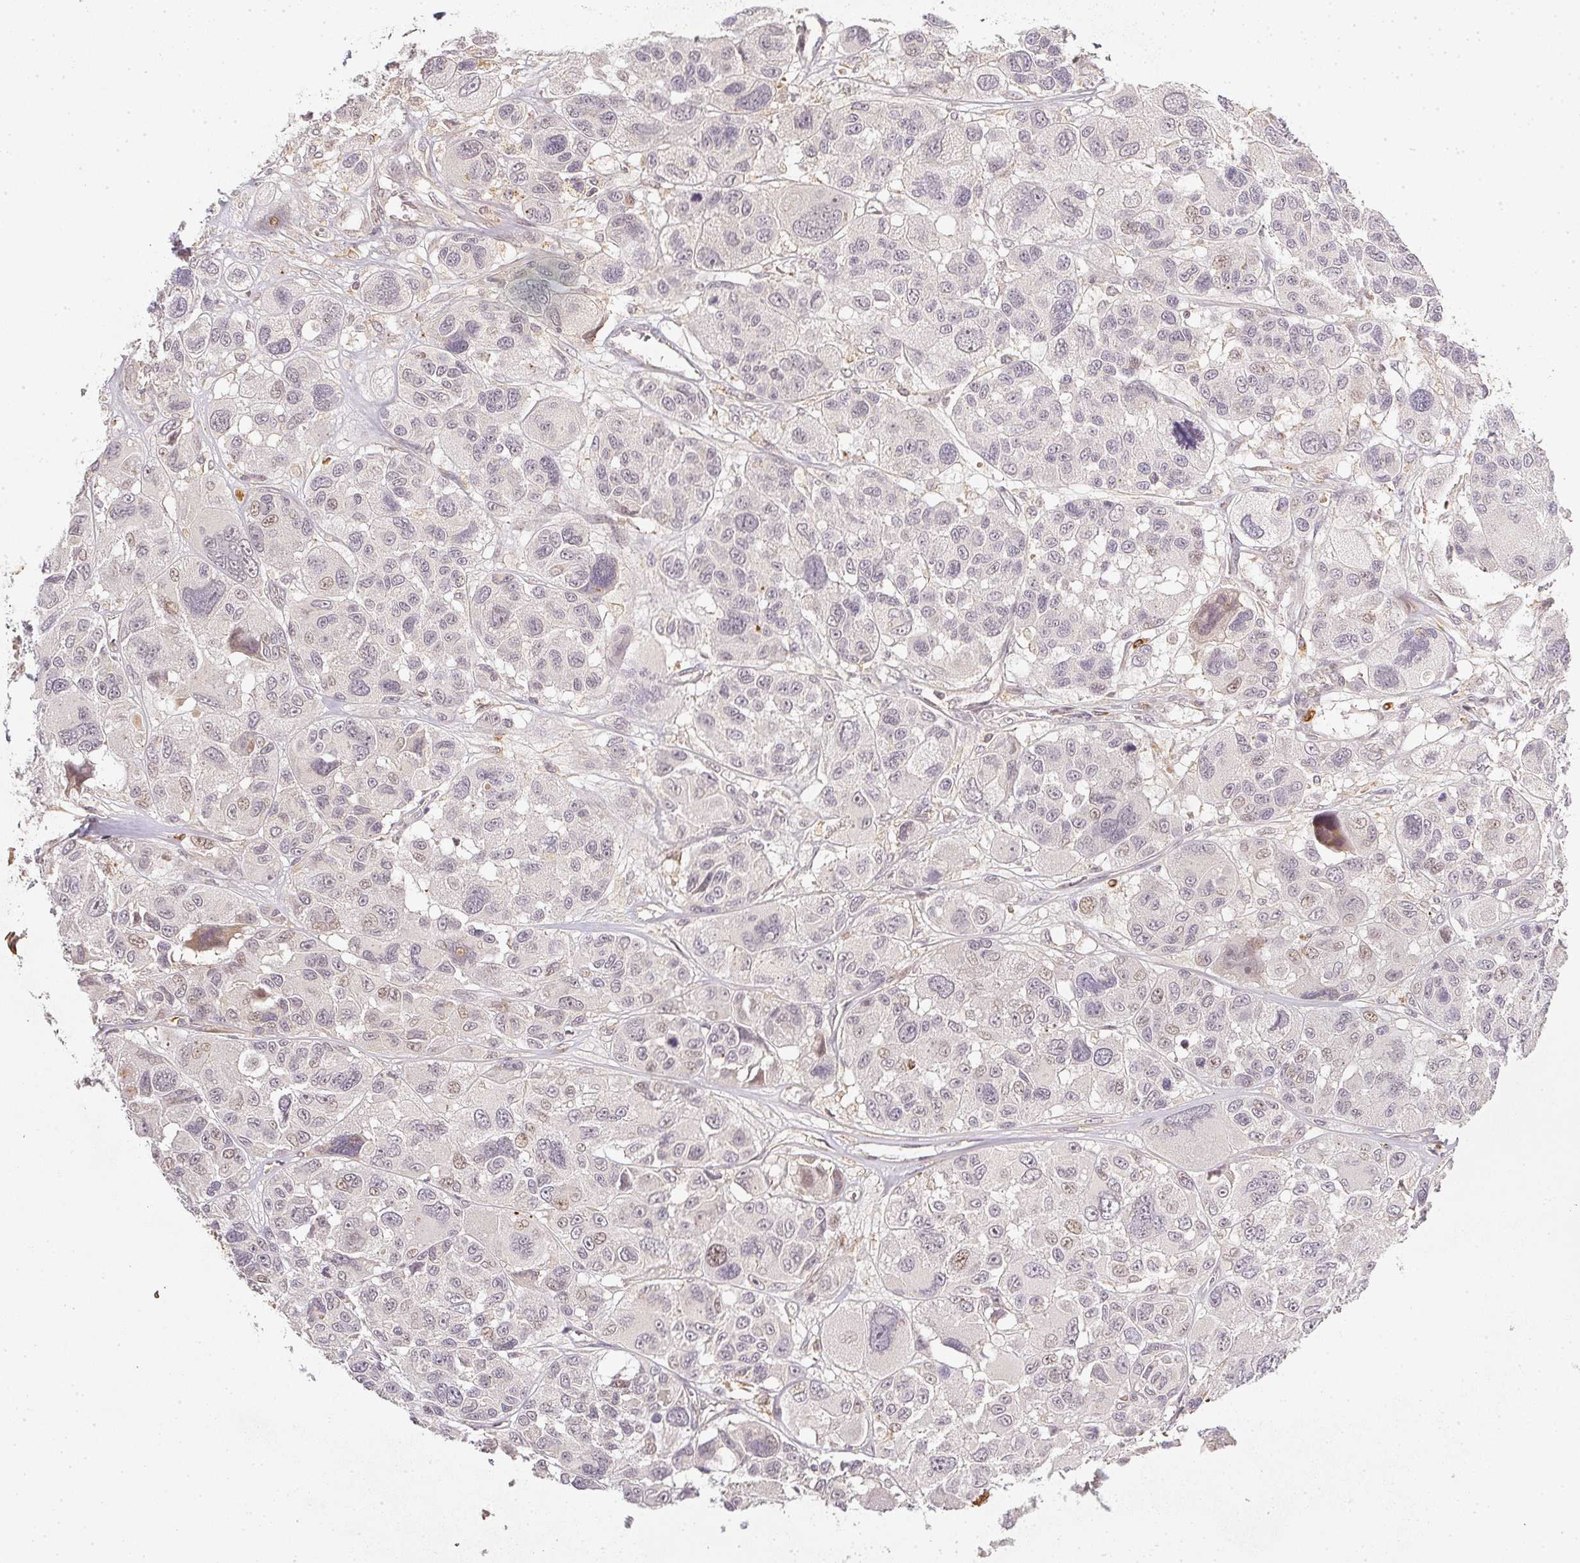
{"staining": {"intensity": "negative", "quantity": "none", "location": "none"}, "tissue": "melanoma", "cell_type": "Tumor cells", "image_type": "cancer", "snomed": [{"axis": "morphology", "description": "Malignant melanoma, NOS"}, {"axis": "topography", "description": "Skin"}], "caption": "There is no significant expression in tumor cells of melanoma.", "gene": "SERPINE1", "patient": {"sex": "female", "age": 66}}